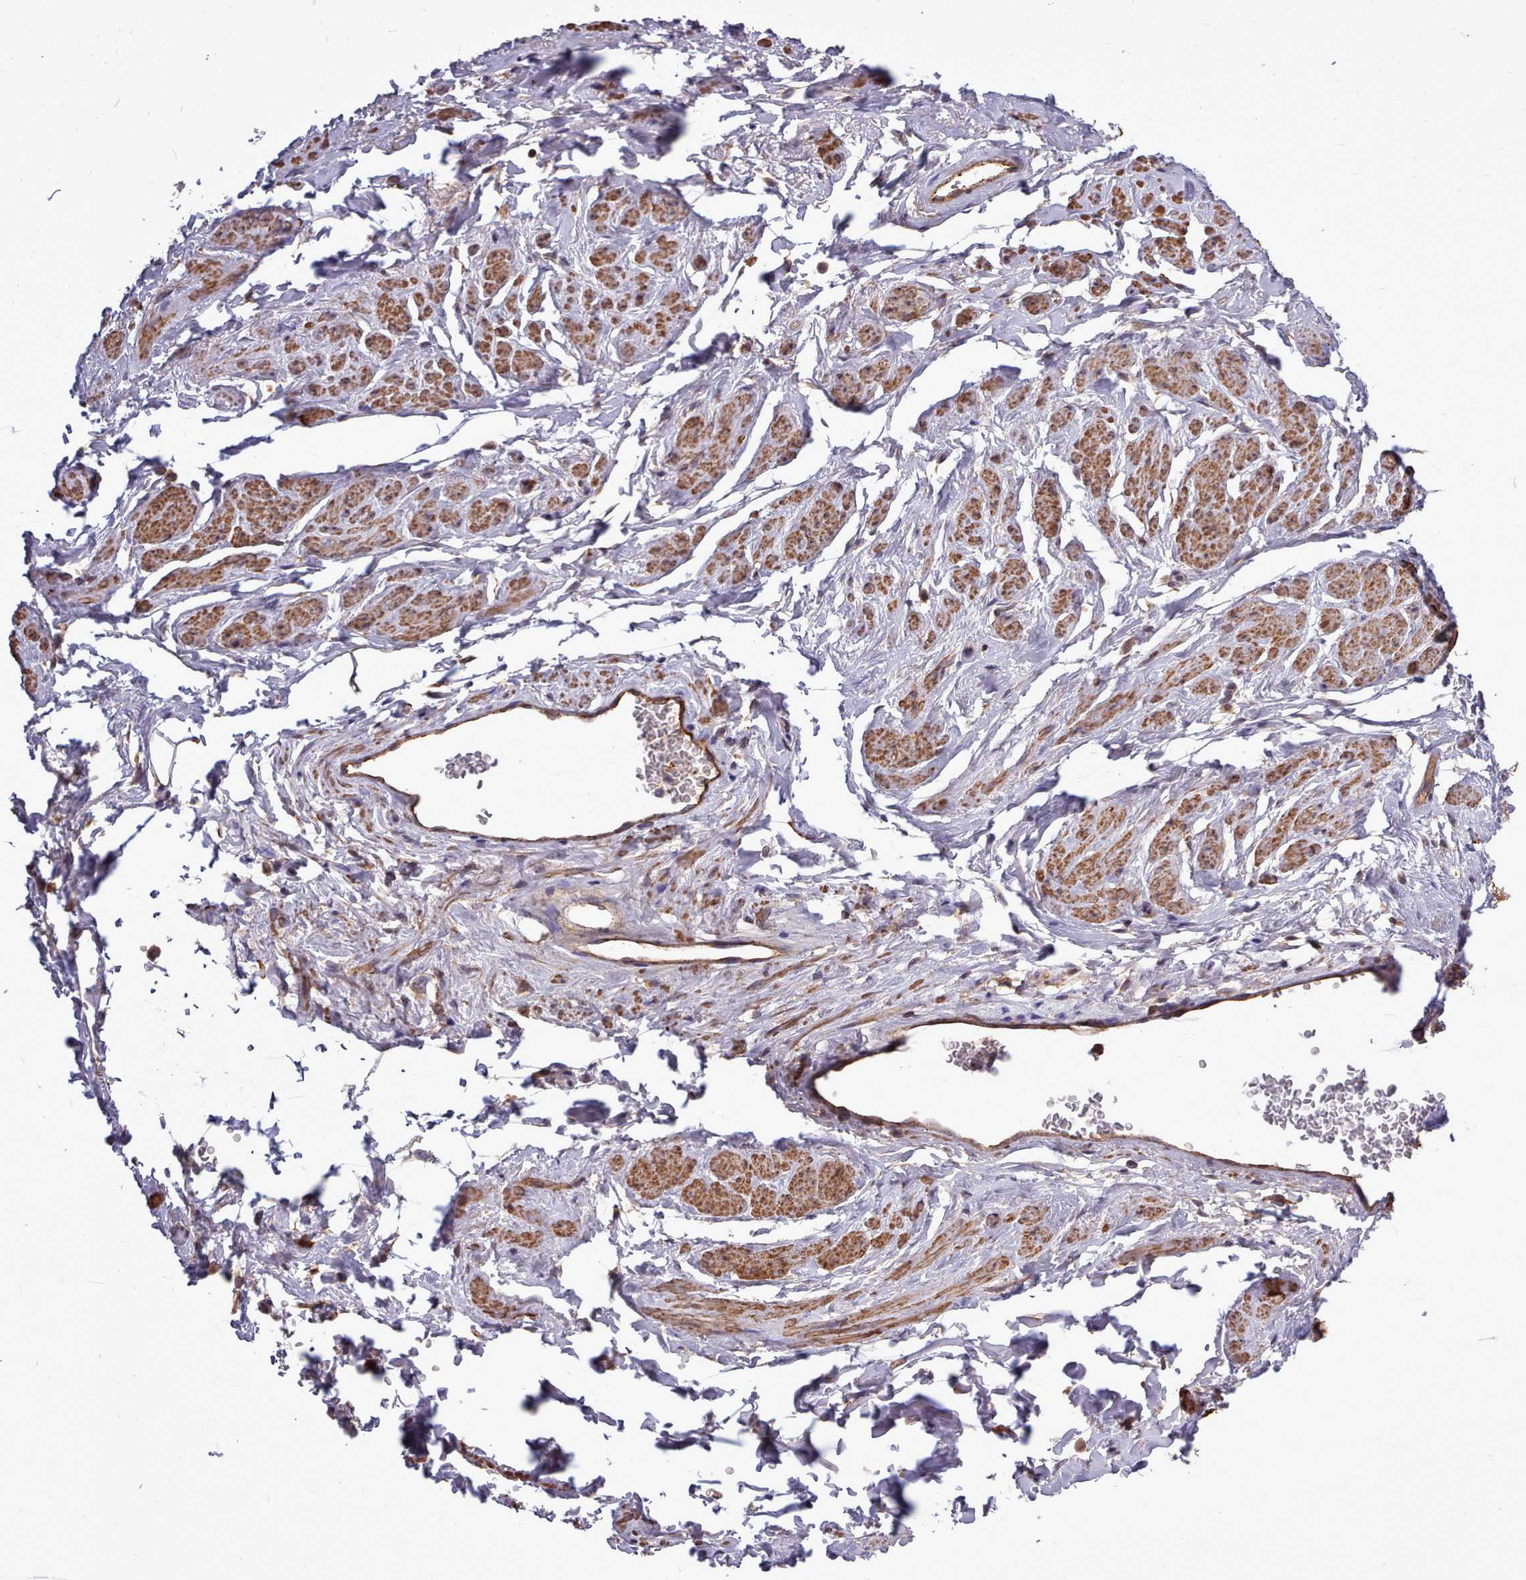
{"staining": {"intensity": "weak", "quantity": ">75%", "location": "cytoplasmic/membranous"}, "tissue": "adipose tissue", "cell_type": "Adipocytes", "image_type": "normal", "snomed": [{"axis": "morphology", "description": "Normal tissue, NOS"}, {"axis": "morphology", "description": "Adenocarcinoma, NOS"}, {"axis": "topography", "description": "Rectum"}, {"axis": "topography", "description": "Vagina"}, {"axis": "topography", "description": "Peripheral nerve tissue"}], "caption": "Immunohistochemical staining of unremarkable human adipose tissue reveals weak cytoplasmic/membranous protein positivity in about >75% of adipocytes. The protein is shown in brown color, while the nuclei are stained blue.", "gene": "STUB1", "patient": {"sex": "female", "age": 71}}